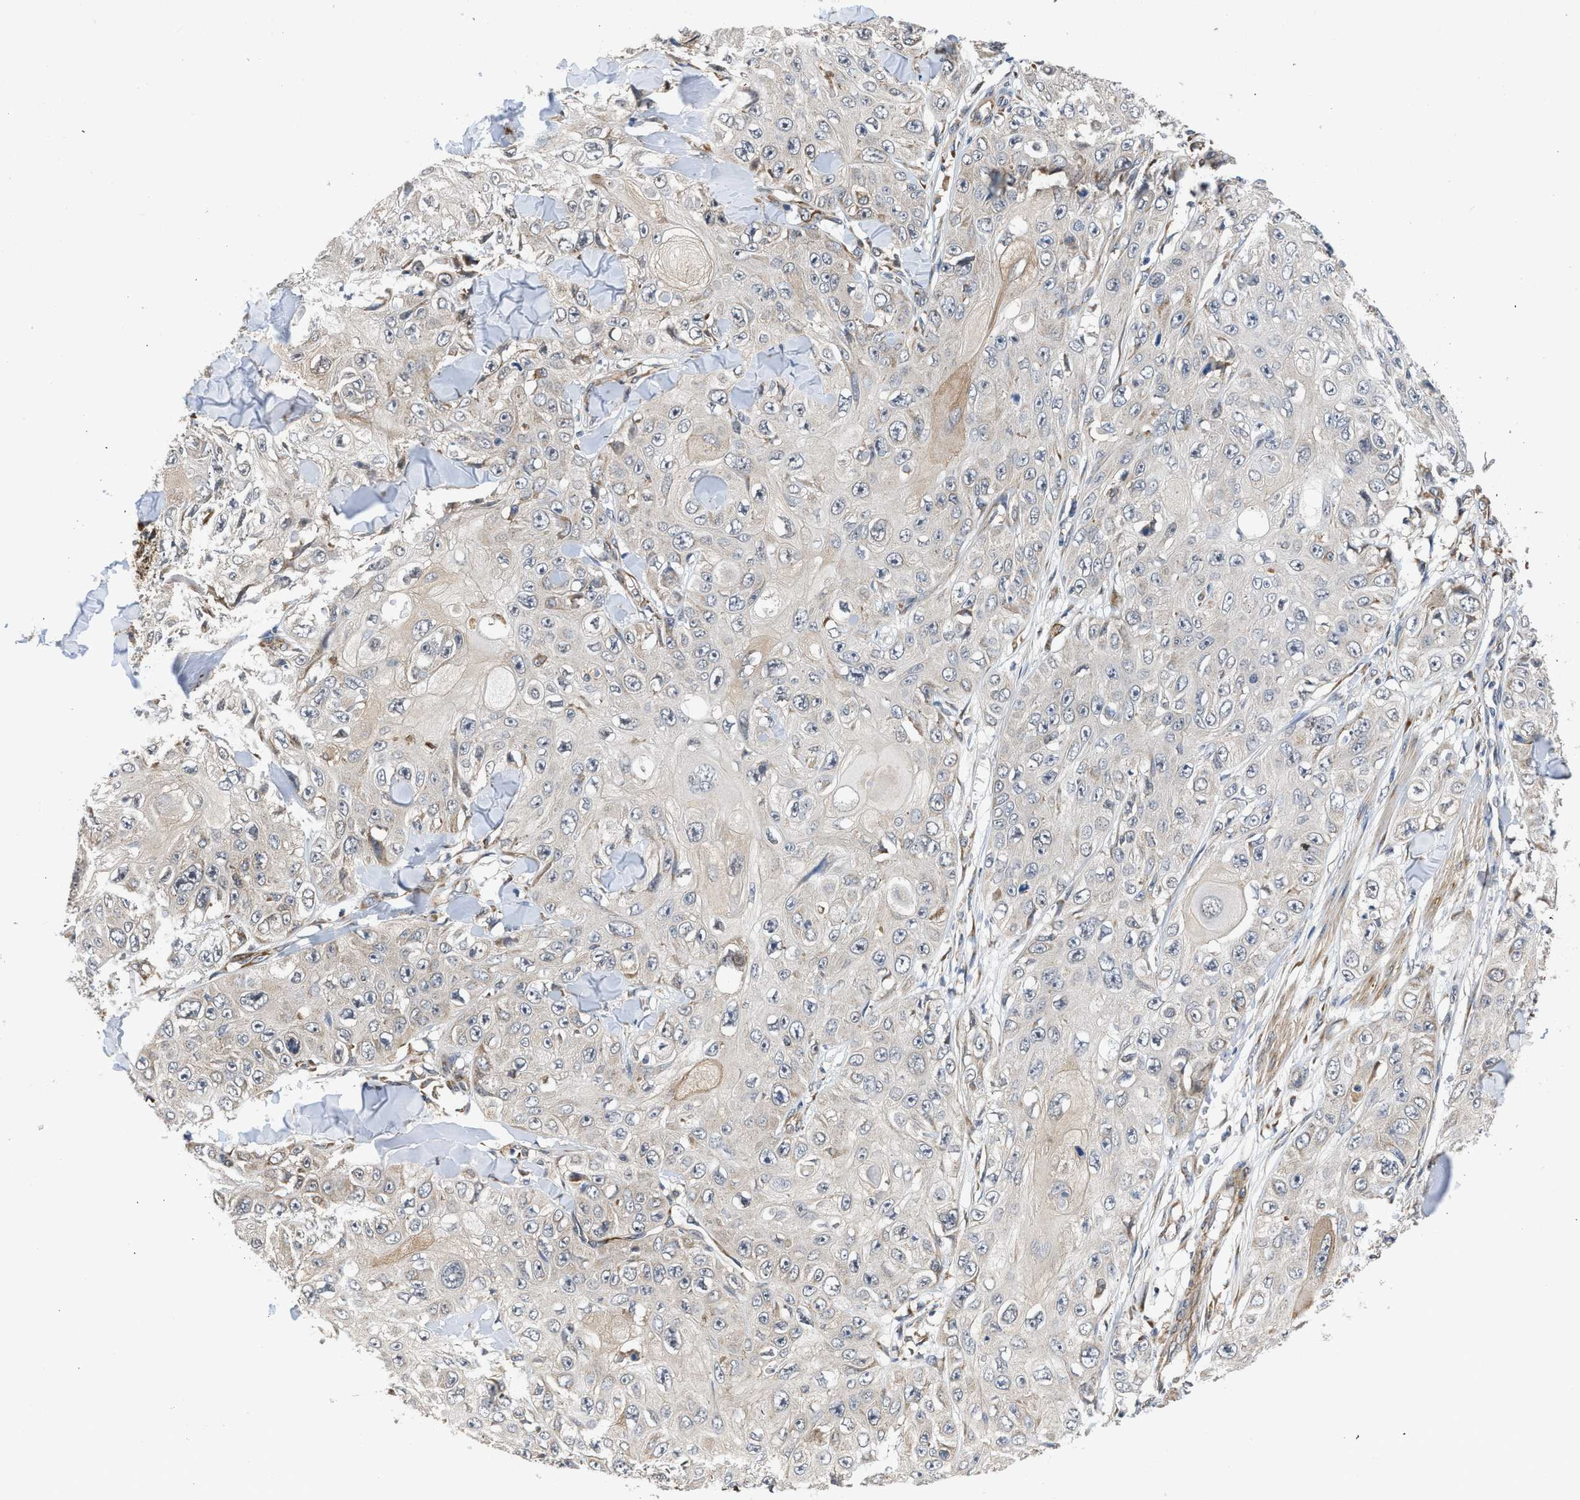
{"staining": {"intensity": "negative", "quantity": "none", "location": "none"}, "tissue": "skin cancer", "cell_type": "Tumor cells", "image_type": "cancer", "snomed": [{"axis": "morphology", "description": "Squamous cell carcinoma, NOS"}, {"axis": "topography", "description": "Skin"}], "caption": "DAB immunohistochemical staining of human skin squamous cell carcinoma displays no significant positivity in tumor cells.", "gene": "POLG2", "patient": {"sex": "male", "age": 86}}